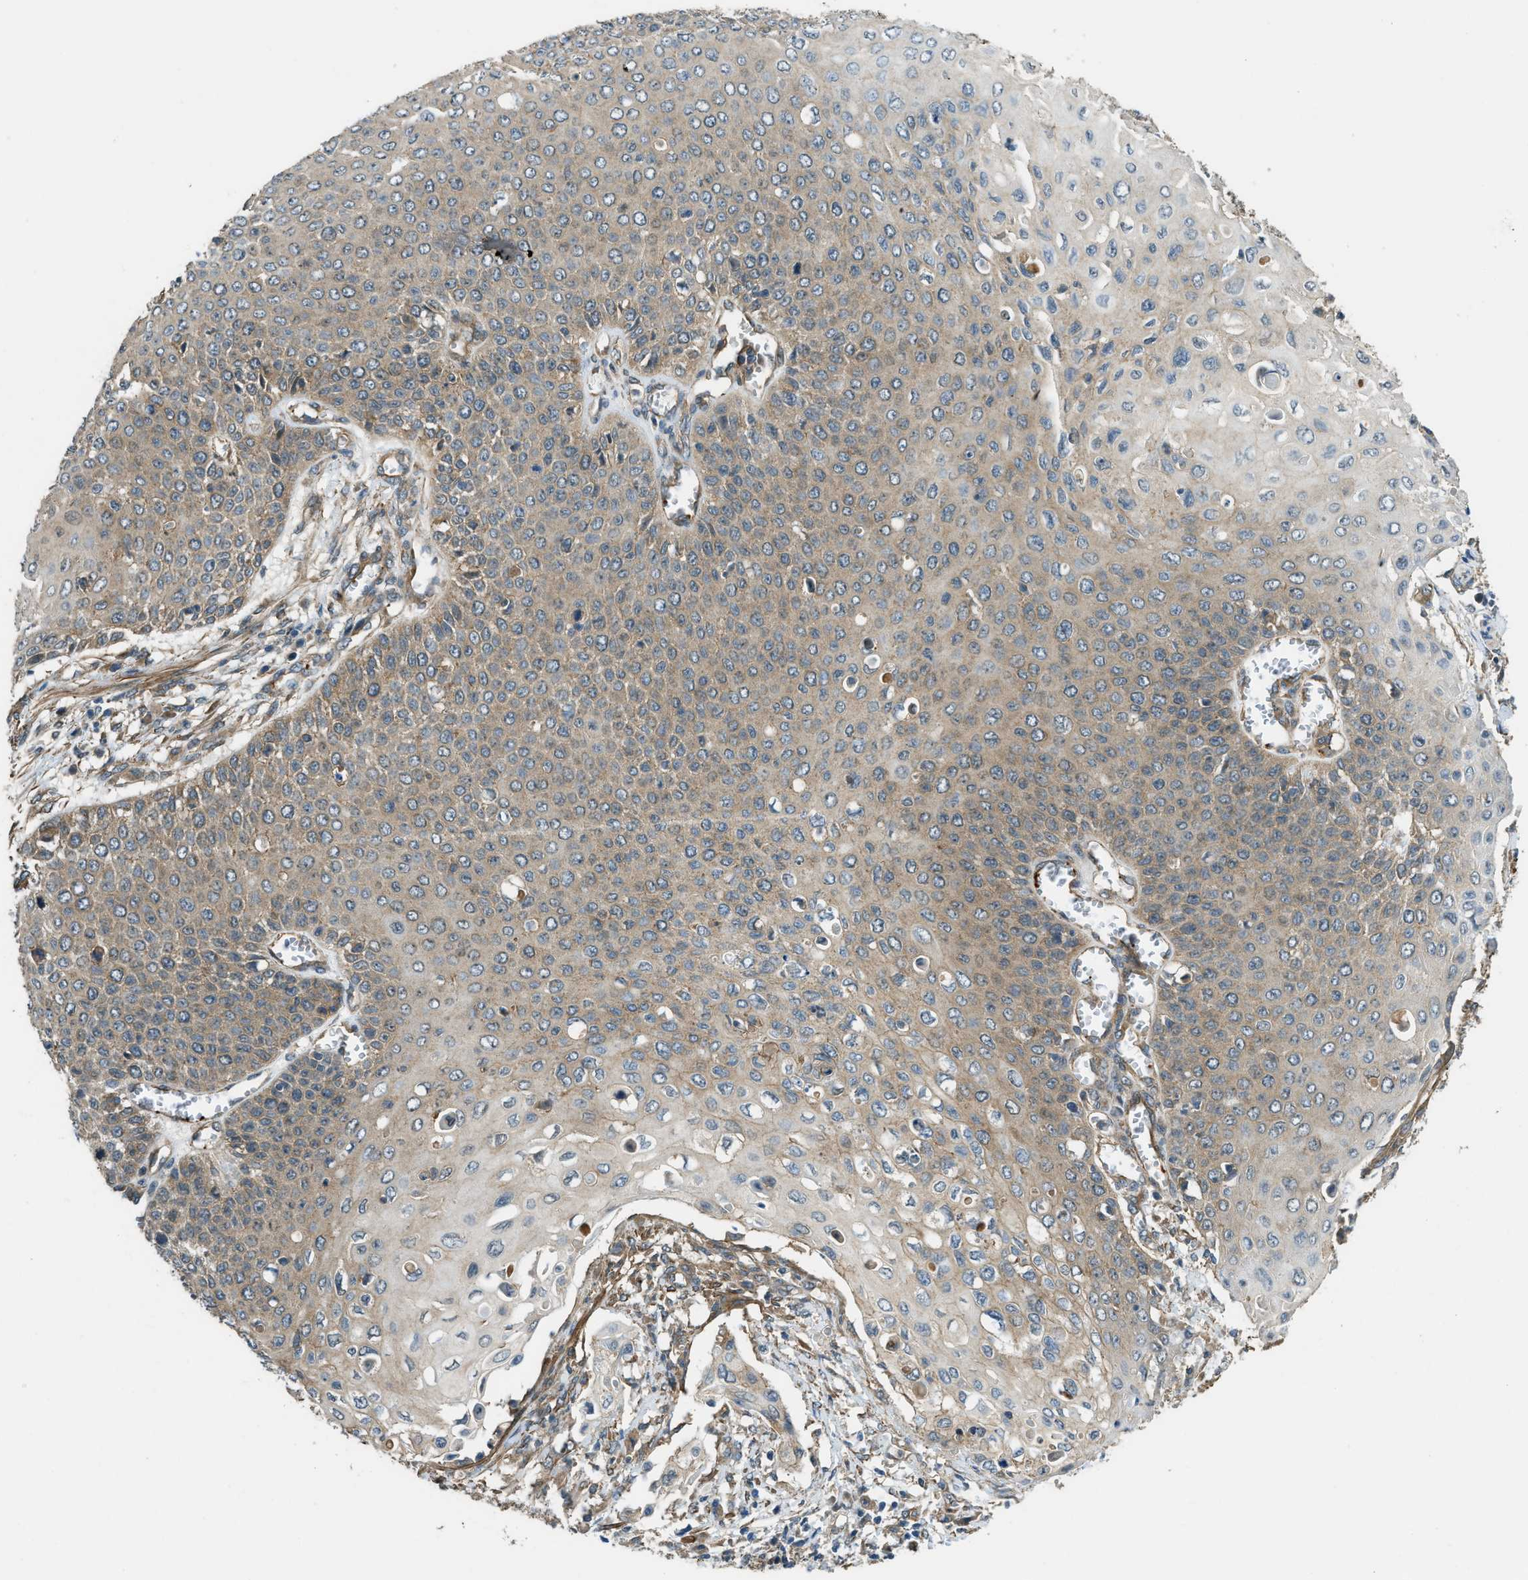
{"staining": {"intensity": "weak", "quantity": "25%-75%", "location": "cytoplasmic/membranous"}, "tissue": "cervical cancer", "cell_type": "Tumor cells", "image_type": "cancer", "snomed": [{"axis": "morphology", "description": "Squamous cell carcinoma, NOS"}, {"axis": "topography", "description": "Cervix"}], "caption": "Protein expression analysis of human cervical cancer (squamous cell carcinoma) reveals weak cytoplasmic/membranous positivity in about 25%-75% of tumor cells.", "gene": "CGN", "patient": {"sex": "female", "age": 39}}